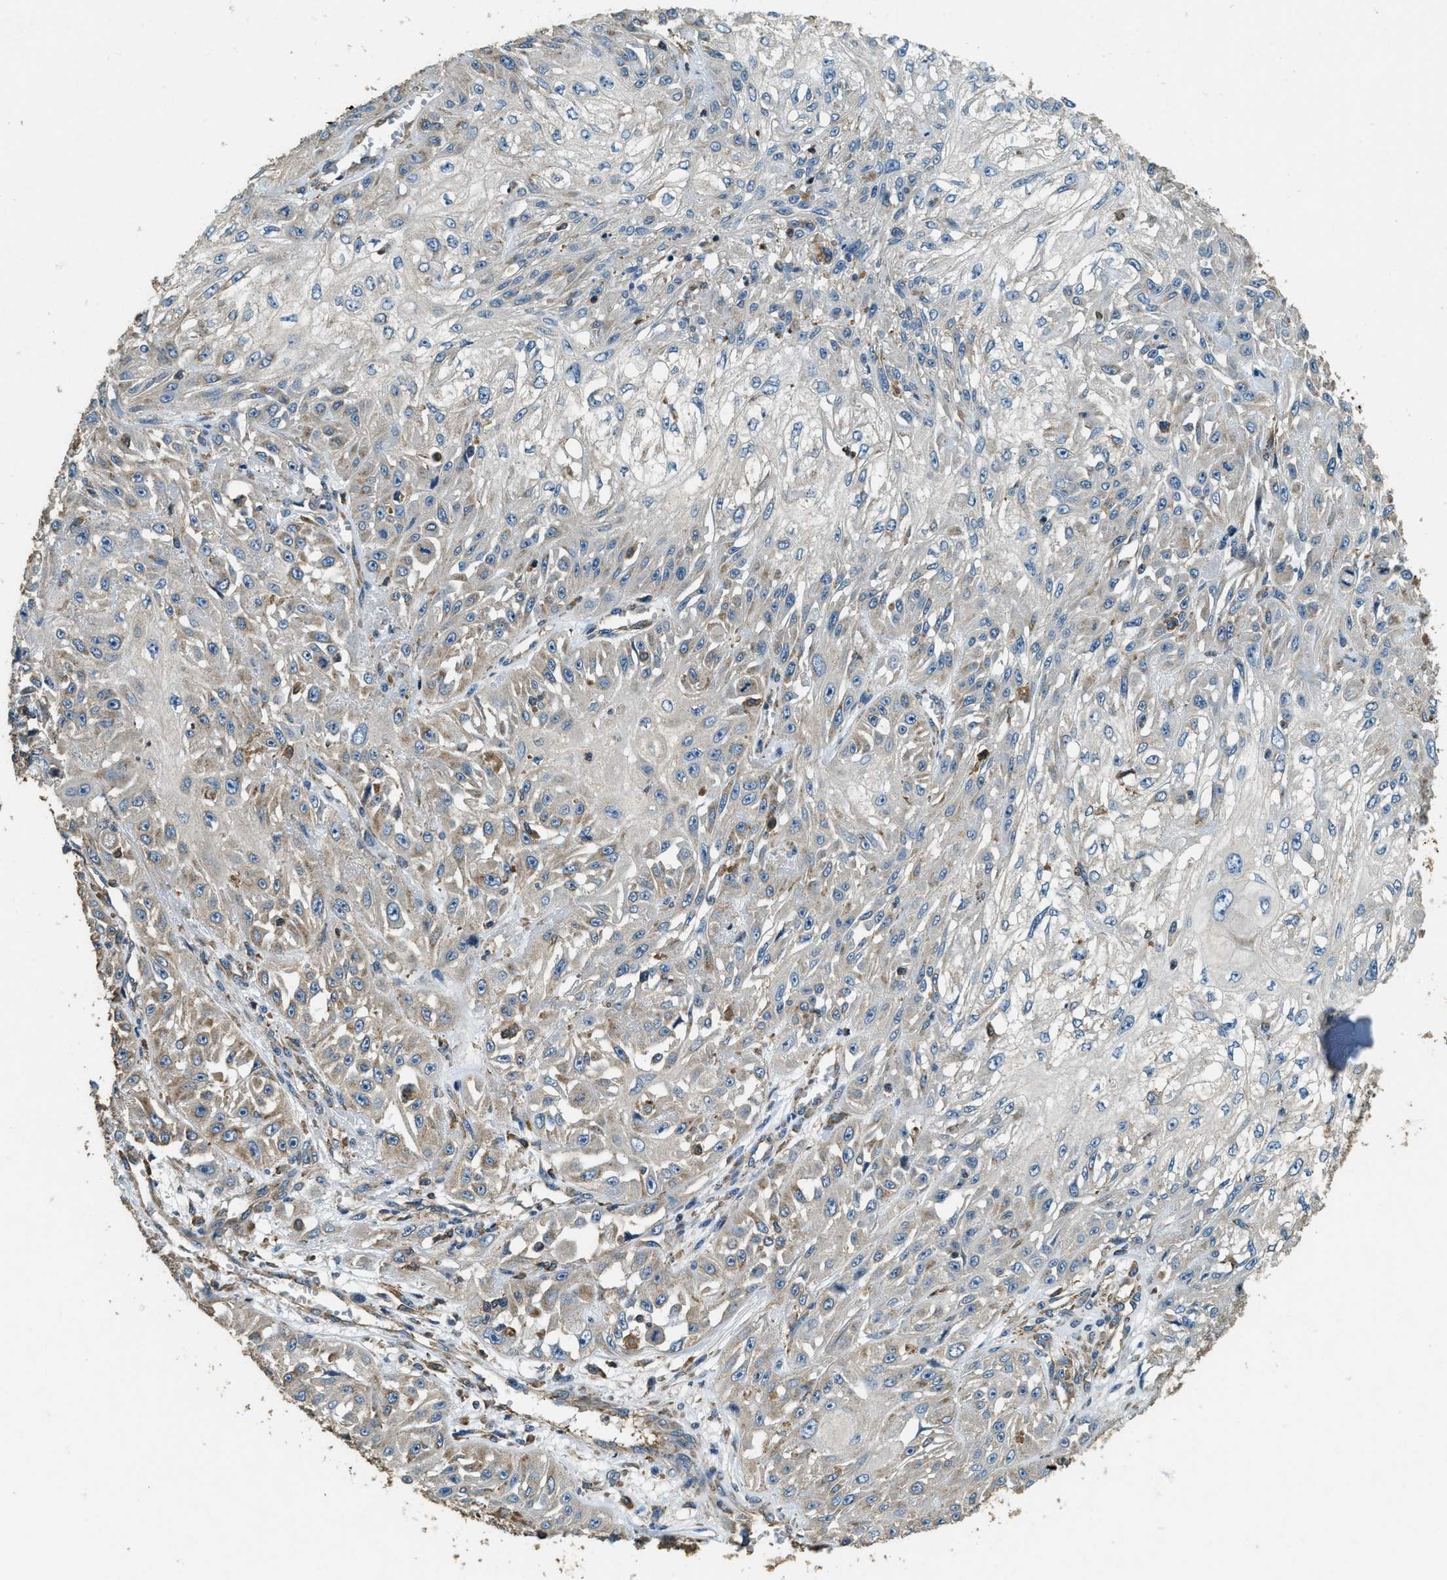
{"staining": {"intensity": "weak", "quantity": "<25%", "location": "cytoplasmic/membranous"}, "tissue": "skin cancer", "cell_type": "Tumor cells", "image_type": "cancer", "snomed": [{"axis": "morphology", "description": "Squamous cell carcinoma, NOS"}, {"axis": "morphology", "description": "Squamous cell carcinoma, metastatic, NOS"}, {"axis": "topography", "description": "Skin"}, {"axis": "topography", "description": "Lymph node"}], "caption": "Immunohistochemistry micrograph of human skin cancer stained for a protein (brown), which displays no expression in tumor cells.", "gene": "ERGIC1", "patient": {"sex": "male", "age": 75}}